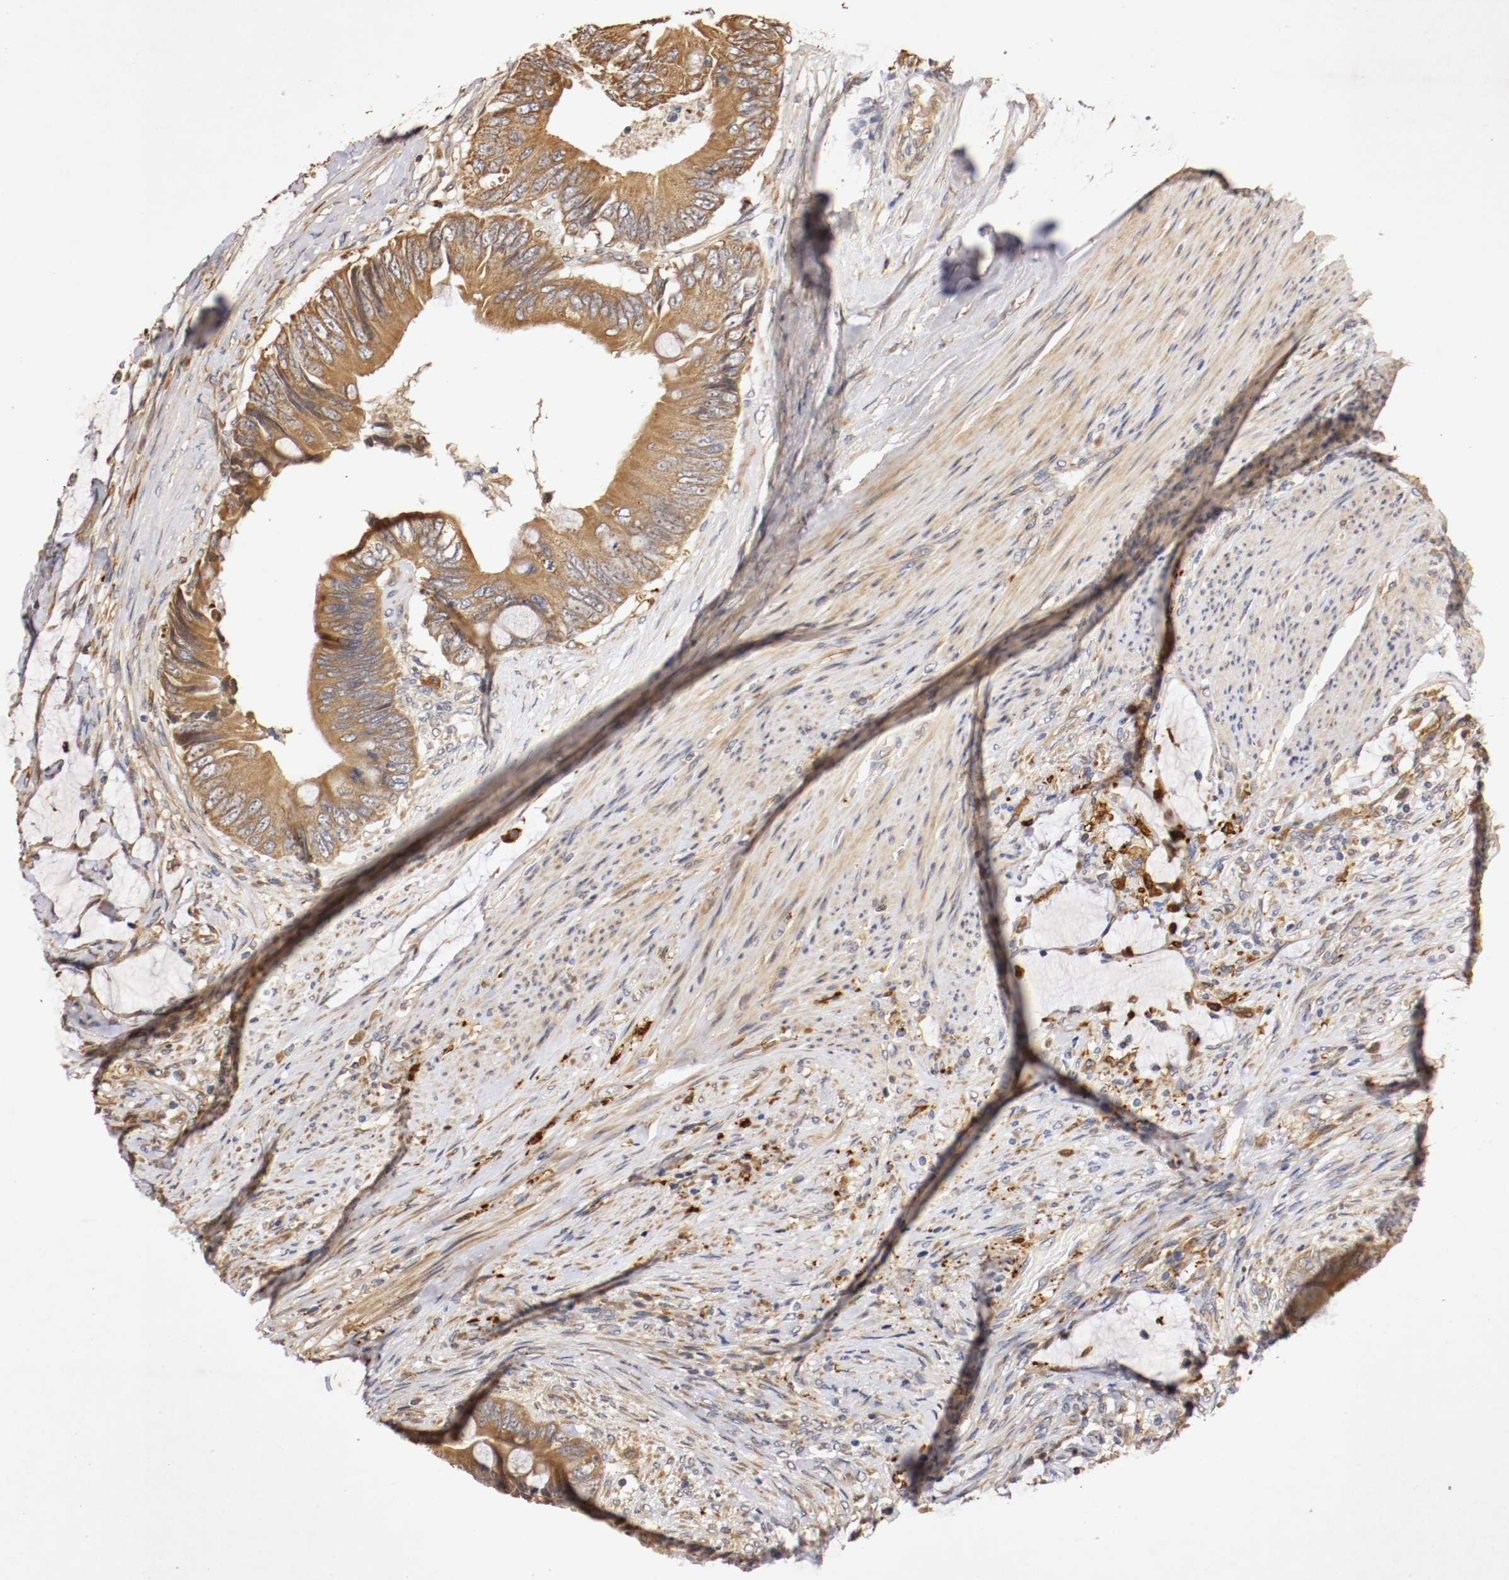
{"staining": {"intensity": "strong", "quantity": ">75%", "location": "cytoplasmic/membranous"}, "tissue": "colorectal cancer", "cell_type": "Tumor cells", "image_type": "cancer", "snomed": [{"axis": "morphology", "description": "Adenocarcinoma, NOS"}, {"axis": "topography", "description": "Rectum"}], "caption": "About >75% of tumor cells in colorectal adenocarcinoma demonstrate strong cytoplasmic/membranous protein staining as visualized by brown immunohistochemical staining.", "gene": "VEZT", "patient": {"sex": "female", "age": 77}}